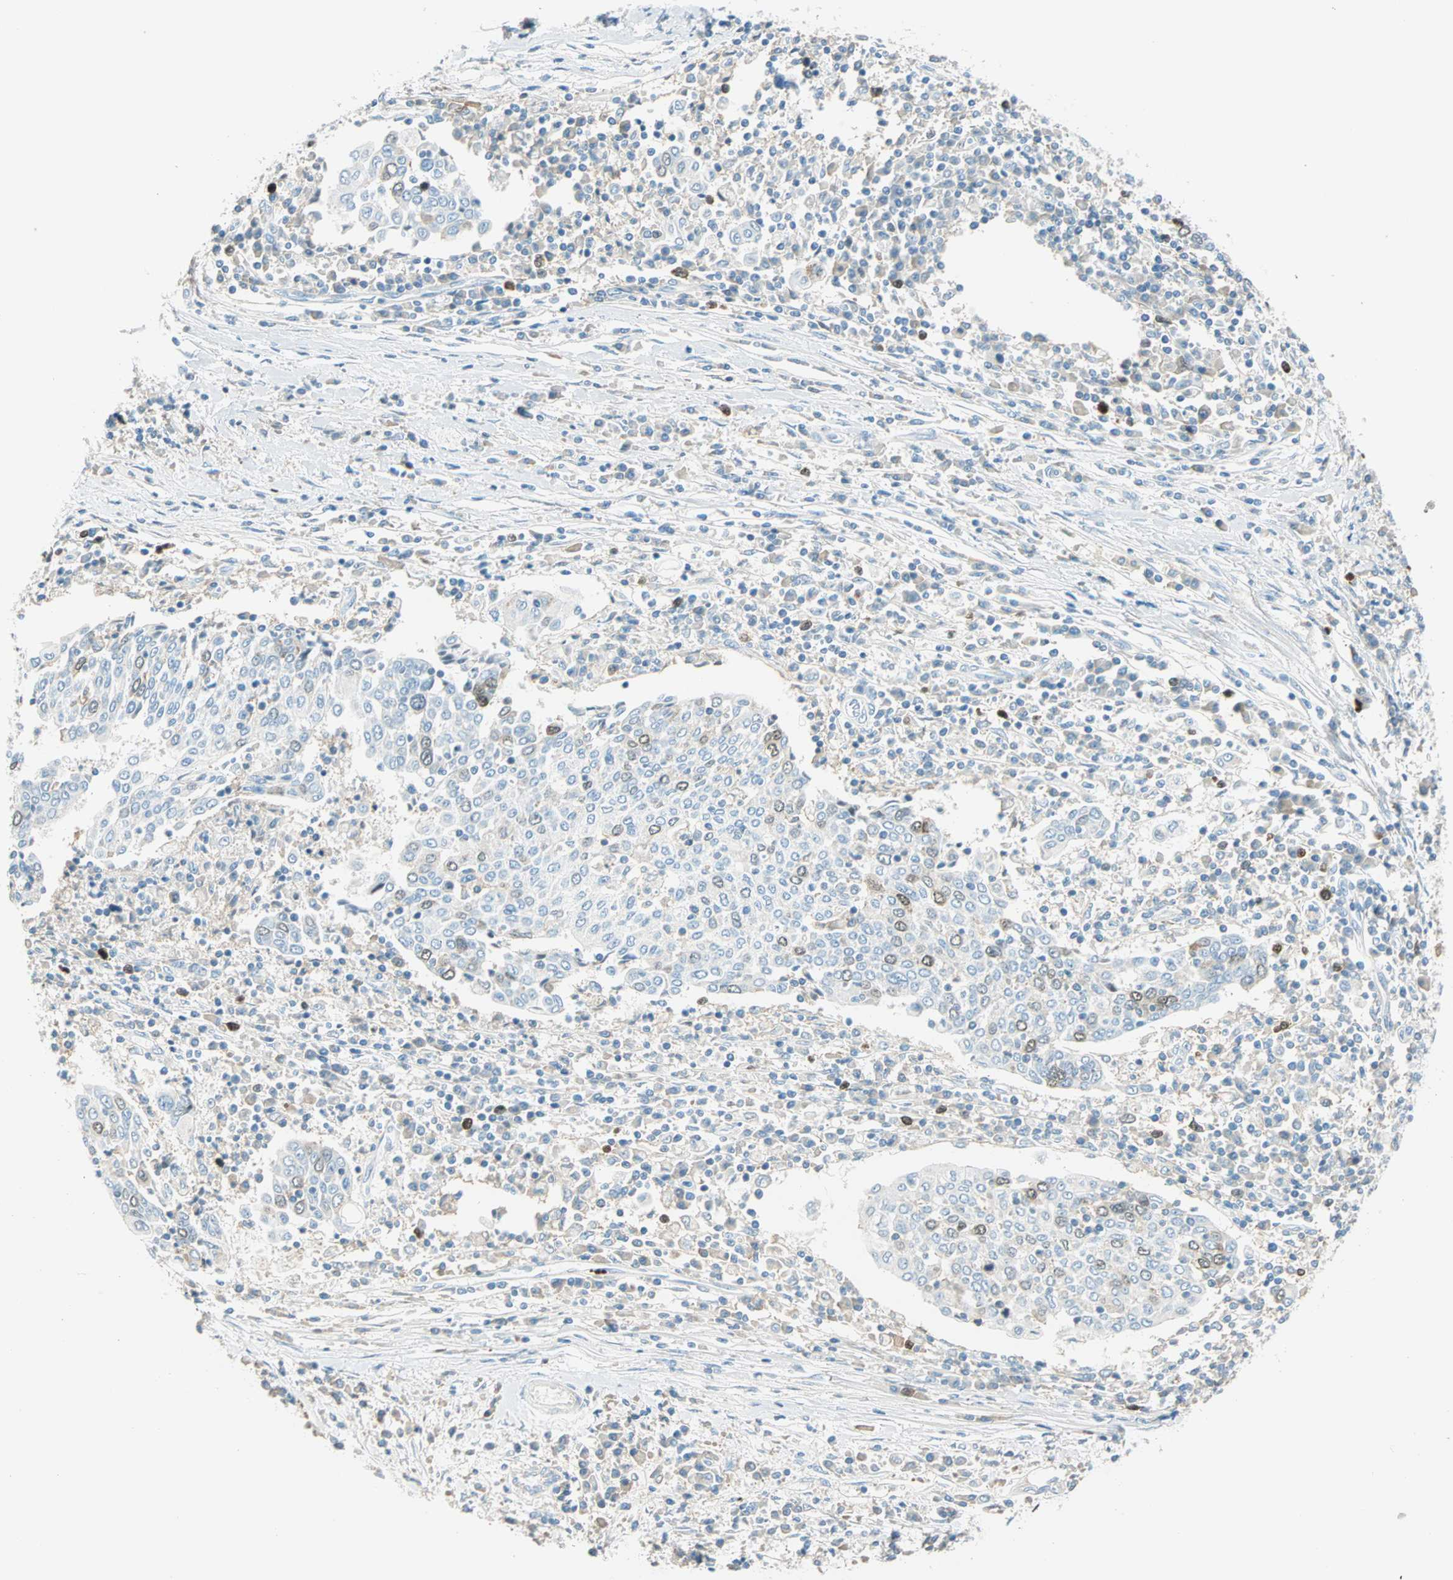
{"staining": {"intensity": "weak", "quantity": "<25%", "location": "cytoplasmic/membranous"}, "tissue": "cervical cancer", "cell_type": "Tumor cells", "image_type": "cancer", "snomed": [{"axis": "morphology", "description": "Squamous cell carcinoma, NOS"}, {"axis": "topography", "description": "Cervix"}], "caption": "Micrograph shows no protein positivity in tumor cells of cervical squamous cell carcinoma tissue.", "gene": "PTTG1", "patient": {"sex": "female", "age": 40}}